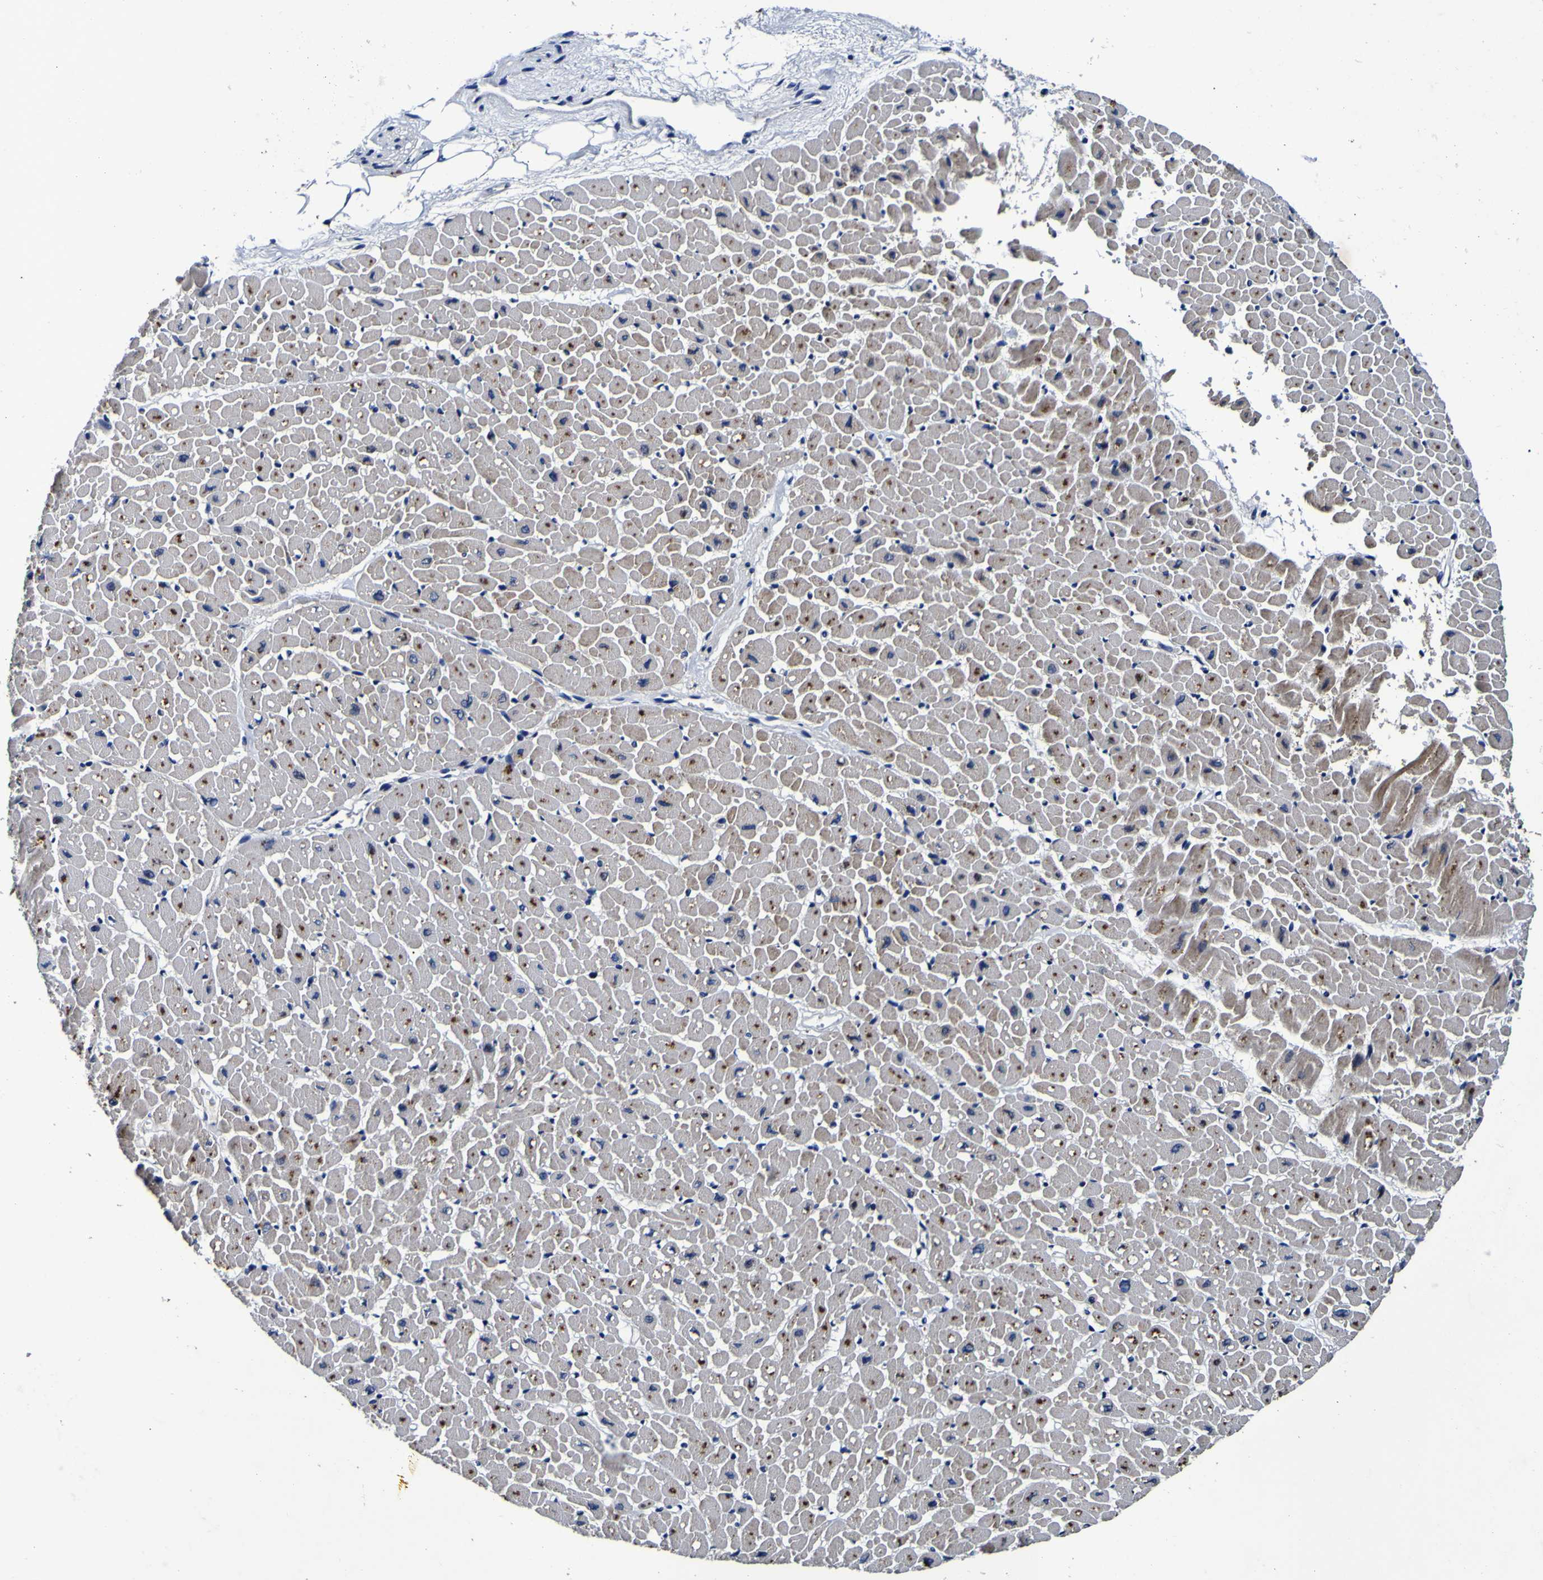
{"staining": {"intensity": "strong", "quantity": "25%-75%", "location": "cytoplasmic/membranous"}, "tissue": "heart muscle", "cell_type": "Cardiomyocytes", "image_type": "normal", "snomed": [{"axis": "morphology", "description": "Normal tissue, NOS"}, {"axis": "topography", "description": "Heart"}], "caption": "Immunohistochemistry histopathology image of benign heart muscle: heart muscle stained using immunohistochemistry (IHC) shows high levels of strong protein expression localized specifically in the cytoplasmic/membranous of cardiomyocytes, appearing as a cytoplasmic/membranous brown color.", "gene": "PANK4", "patient": {"sex": "male", "age": 45}}